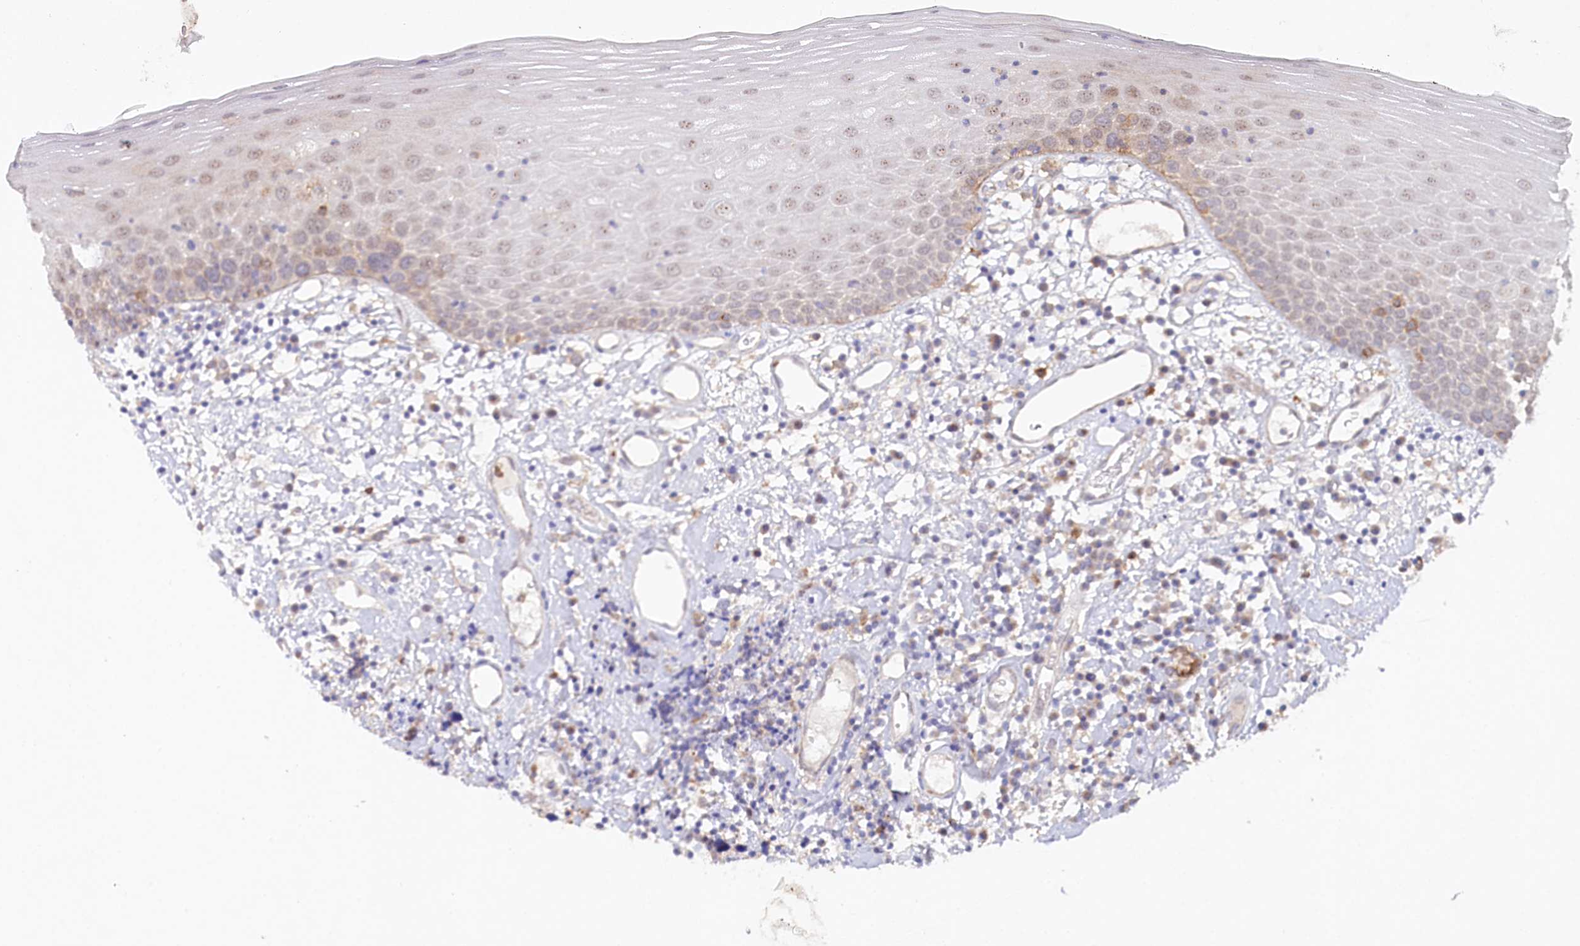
{"staining": {"intensity": "weak", "quantity": "<25%", "location": "cytoplasmic/membranous,nuclear"}, "tissue": "oral mucosa", "cell_type": "Squamous epithelial cells", "image_type": "normal", "snomed": [{"axis": "morphology", "description": "Normal tissue, NOS"}, {"axis": "topography", "description": "Oral tissue"}], "caption": "The histopathology image shows no staining of squamous epithelial cells in unremarkable oral mucosa.", "gene": "ALDH3B1", "patient": {"sex": "male", "age": 74}}